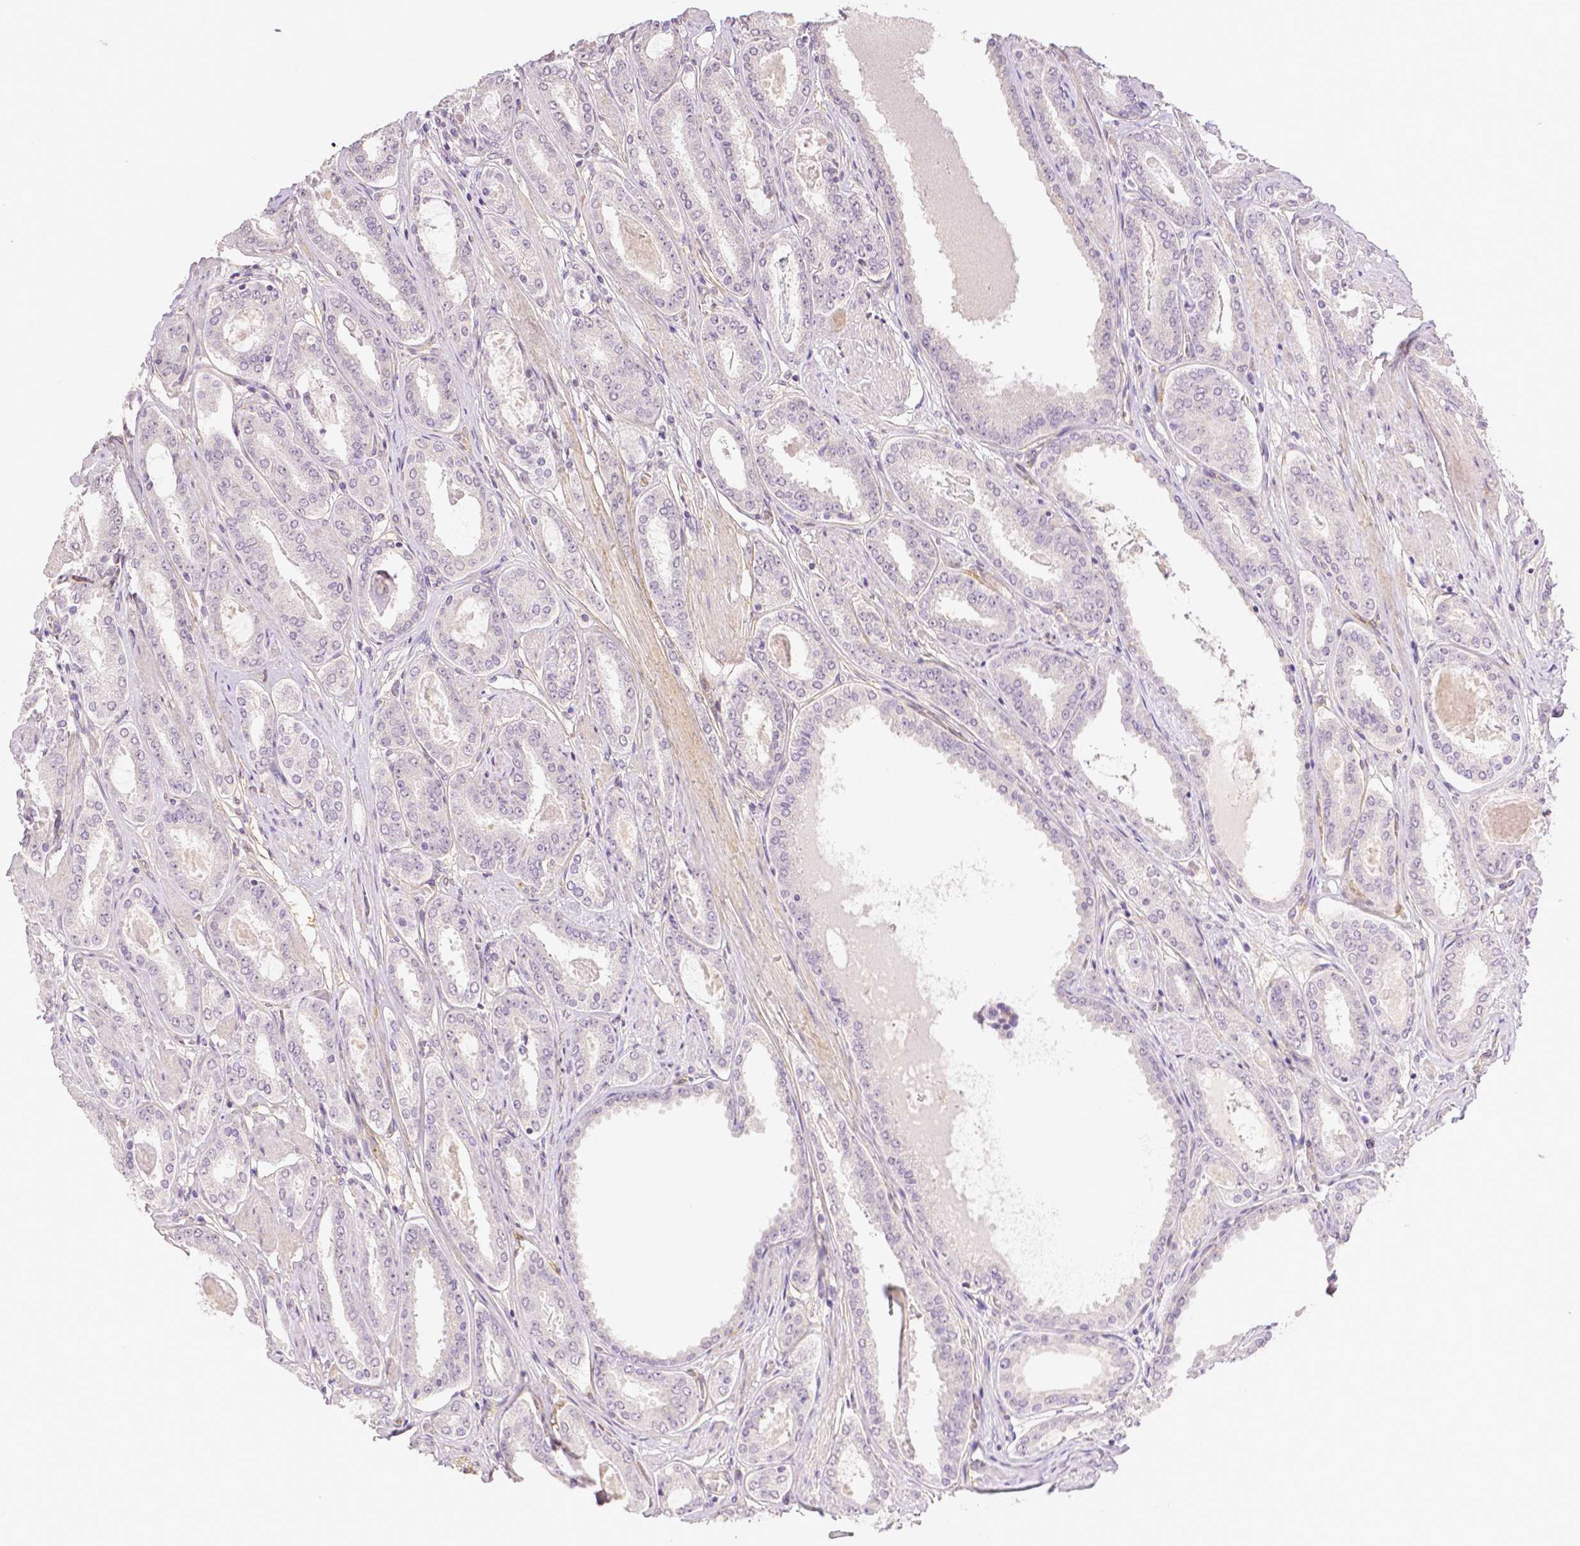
{"staining": {"intensity": "negative", "quantity": "none", "location": "none"}, "tissue": "prostate cancer", "cell_type": "Tumor cells", "image_type": "cancer", "snomed": [{"axis": "morphology", "description": "Adenocarcinoma, High grade"}, {"axis": "topography", "description": "Prostate"}], "caption": "The histopathology image displays no staining of tumor cells in adenocarcinoma (high-grade) (prostate).", "gene": "THY1", "patient": {"sex": "male", "age": 63}}